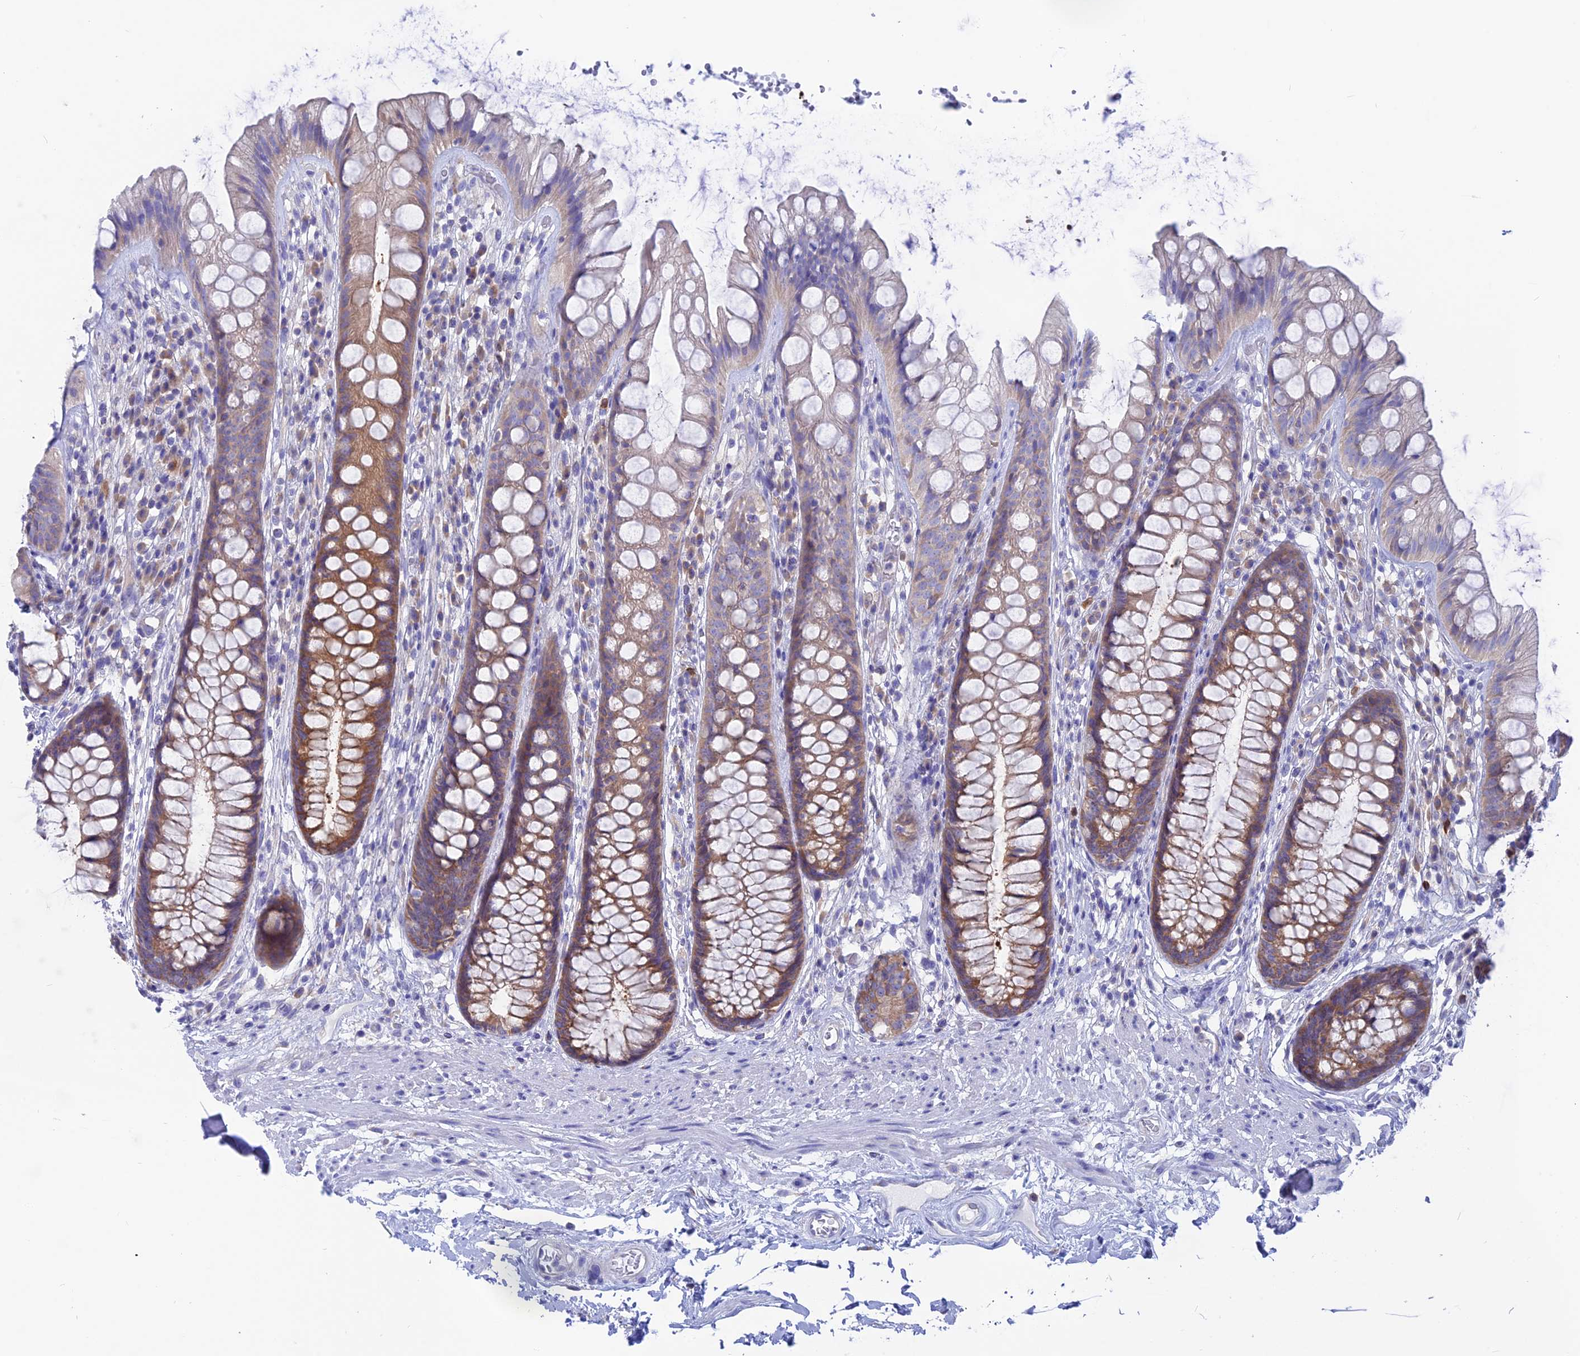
{"staining": {"intensity": "moderate", "quantity": "25%-75%", "location": "cytoplasmic/membranous"}, "tissue": "rectum", "cell_type": "Glandular cells", "image_type": "normal", "snomed": [{"axis": "morphology", "description": "Normal tissue, NOS"}, {"axis": "topography", "description": "Rectum"}], "caption": "IHC image of normal human rectum stained for a protein (brown), which displays medium levels of moderate cytoplasmic/membranous expression in about 25%-75% of glandular cells.", "gene": "LZTFL1", "patient": {"sex": "male", "age": 74}}